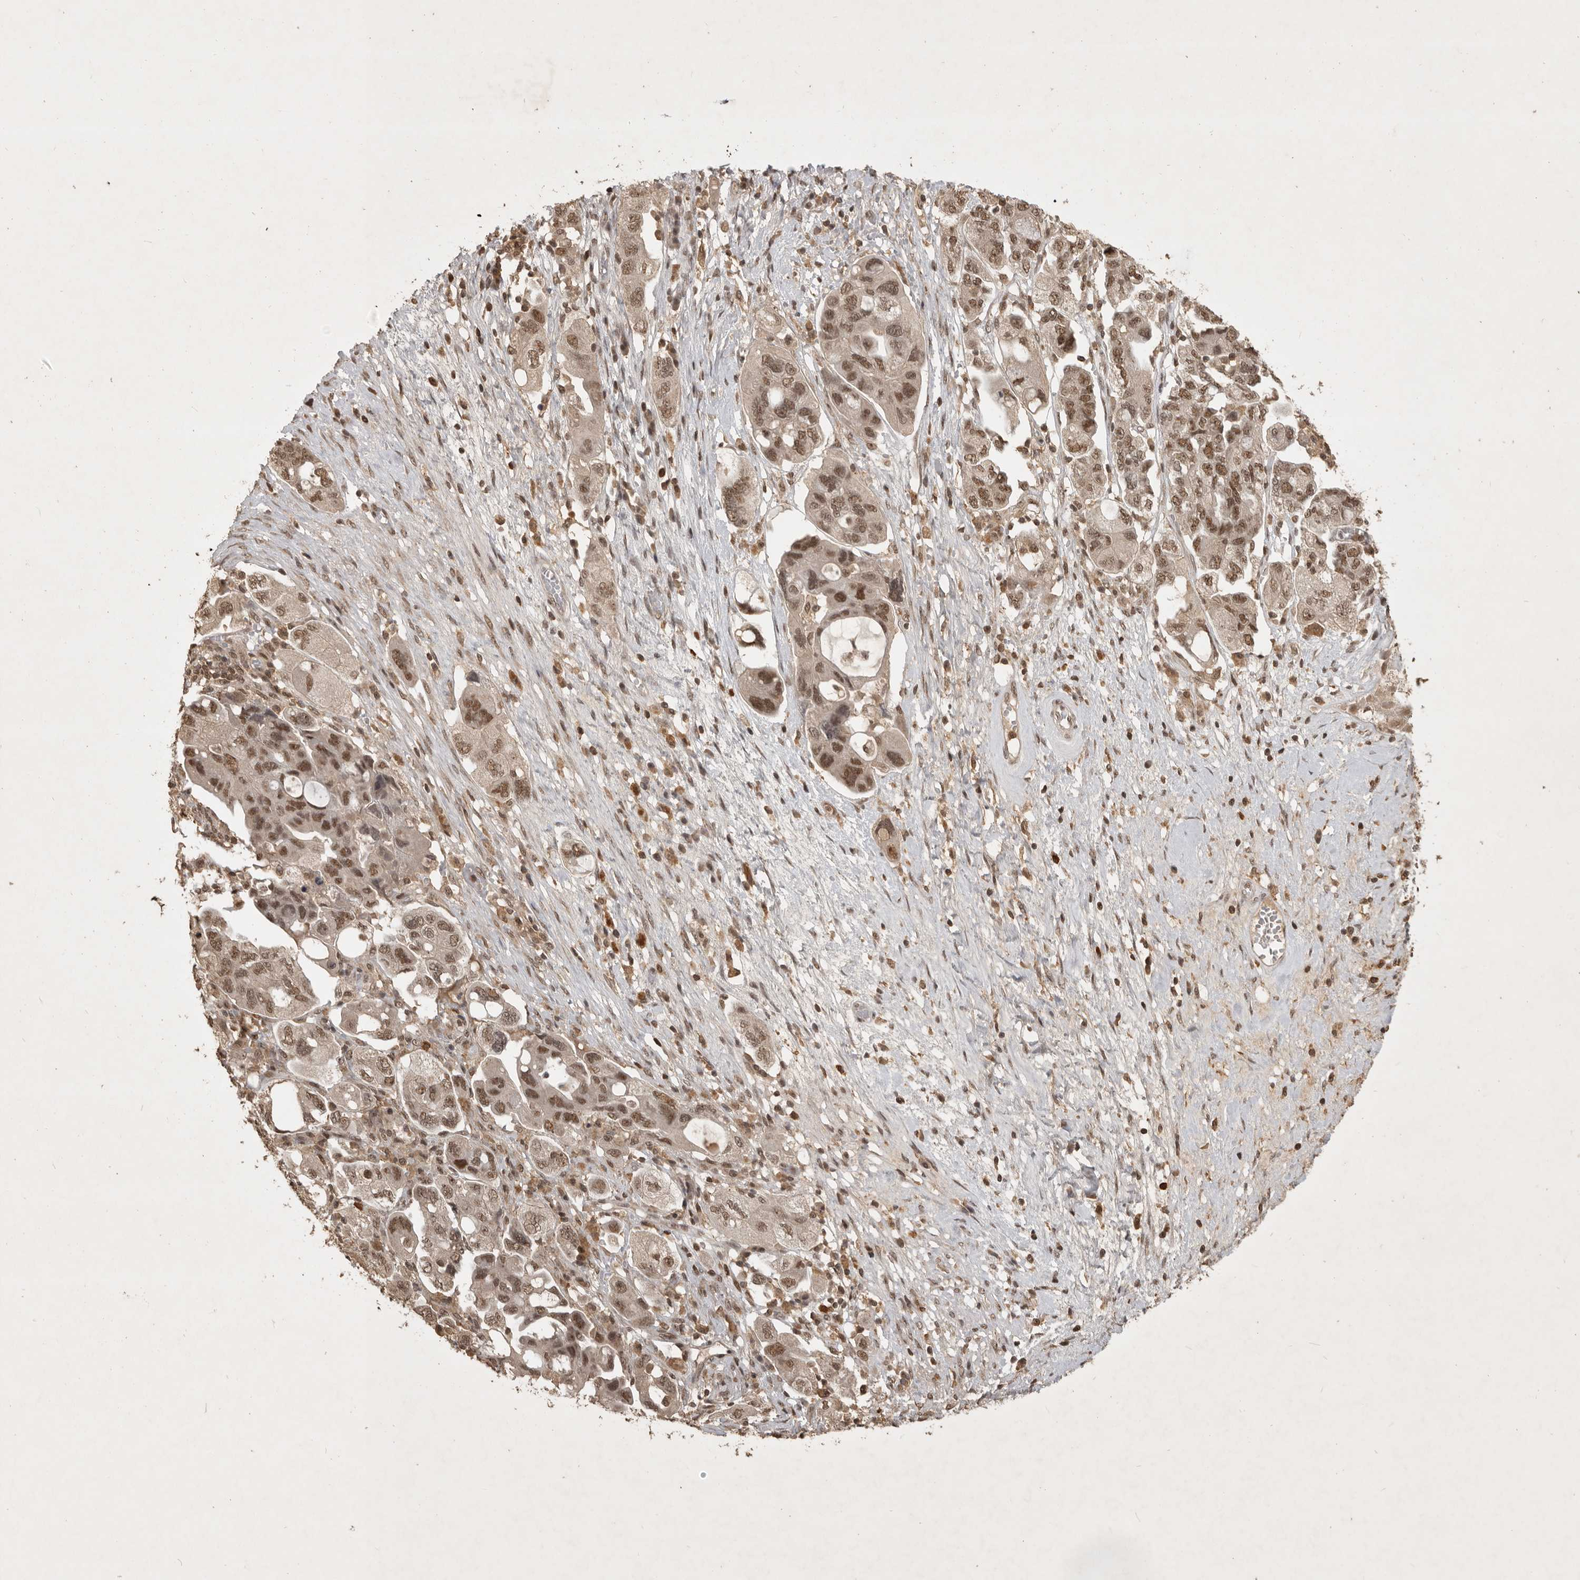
{"staining": {"intensity": "moderate", "quantity": ">75%", "location": "nuclear"}, "tissue": "ovarian cancer", "cell_type": "Tumor cells", "image_type": "cancer", "snomed": [{"axis": "morphology", "description": "Carcinoma, NOS"}, {"axis": "morphology", "description": "Cystadenocarcinoma, serous, NOS"}, {"axis": "topography", "description": "Ovary"}], "caption": "Protein expression analysis of ovarian serous cystadenocarcinoma demonstrates moderate nuclear staining in about >75% of tumor cells.", "gene": "CBLL1", "patient": {"sex": "female", "age": 69}}